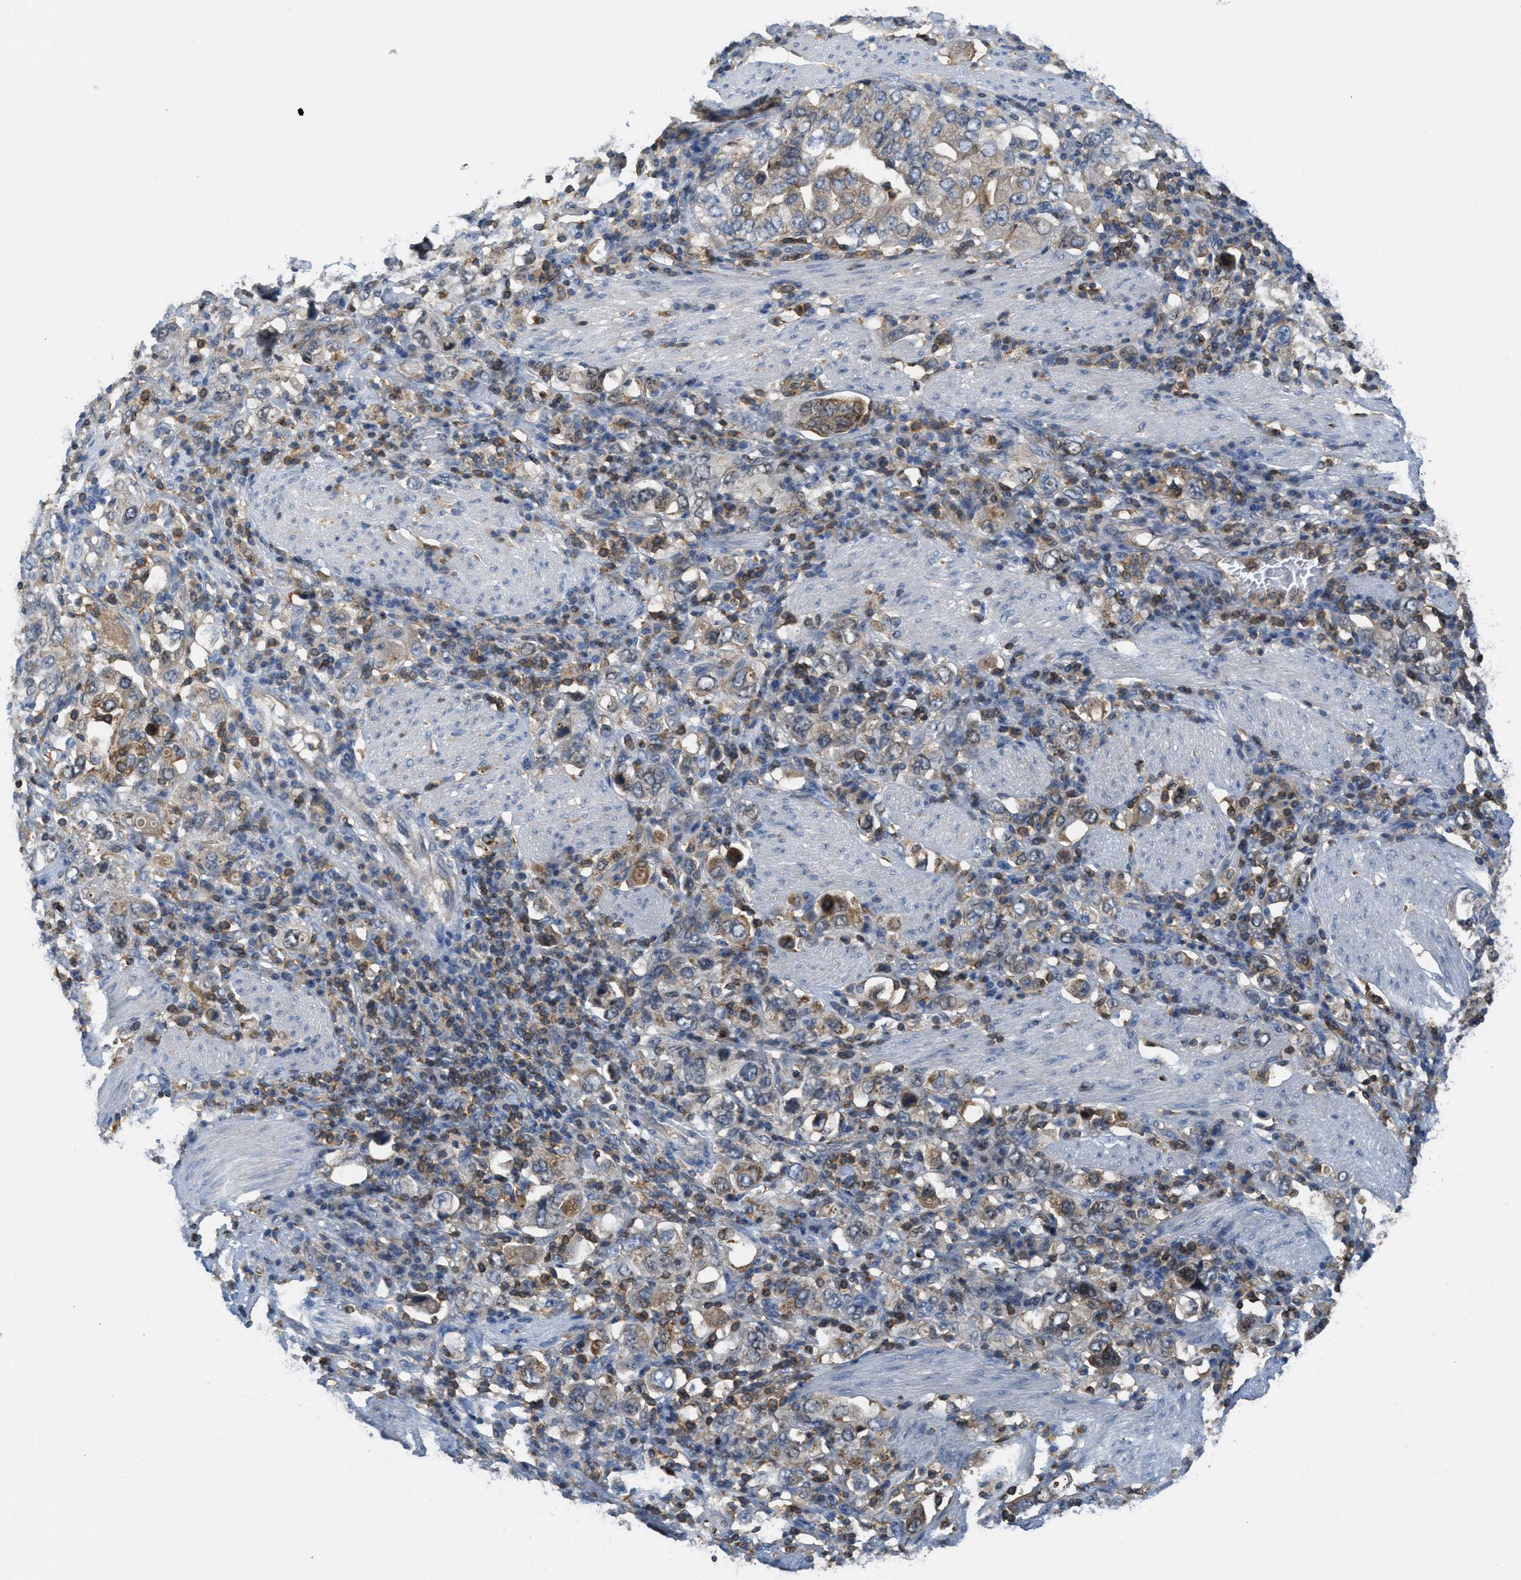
{"staining": {"intensity": "weak", "quantity": ">75%", "location": "cytoplasmic/membranous"}, "tissue": "stomach cancer", "cell_type": "Tumor cells", "image_type": "cancer", "snomed": [{"axis": "morphology", "description": "Adenocarcinoma, NOS"}, {"axis": "topography", "description": "Stomach, upper"}], "caption": "Approximately >75% of tumor cells in stomach adenocarcinoma show weak cytoplasmic/membranous protein expression as visualized by brown immunohistochemical staining.", "gene": "GRIK2", "patient": {"sex": "male", "age": 62}}